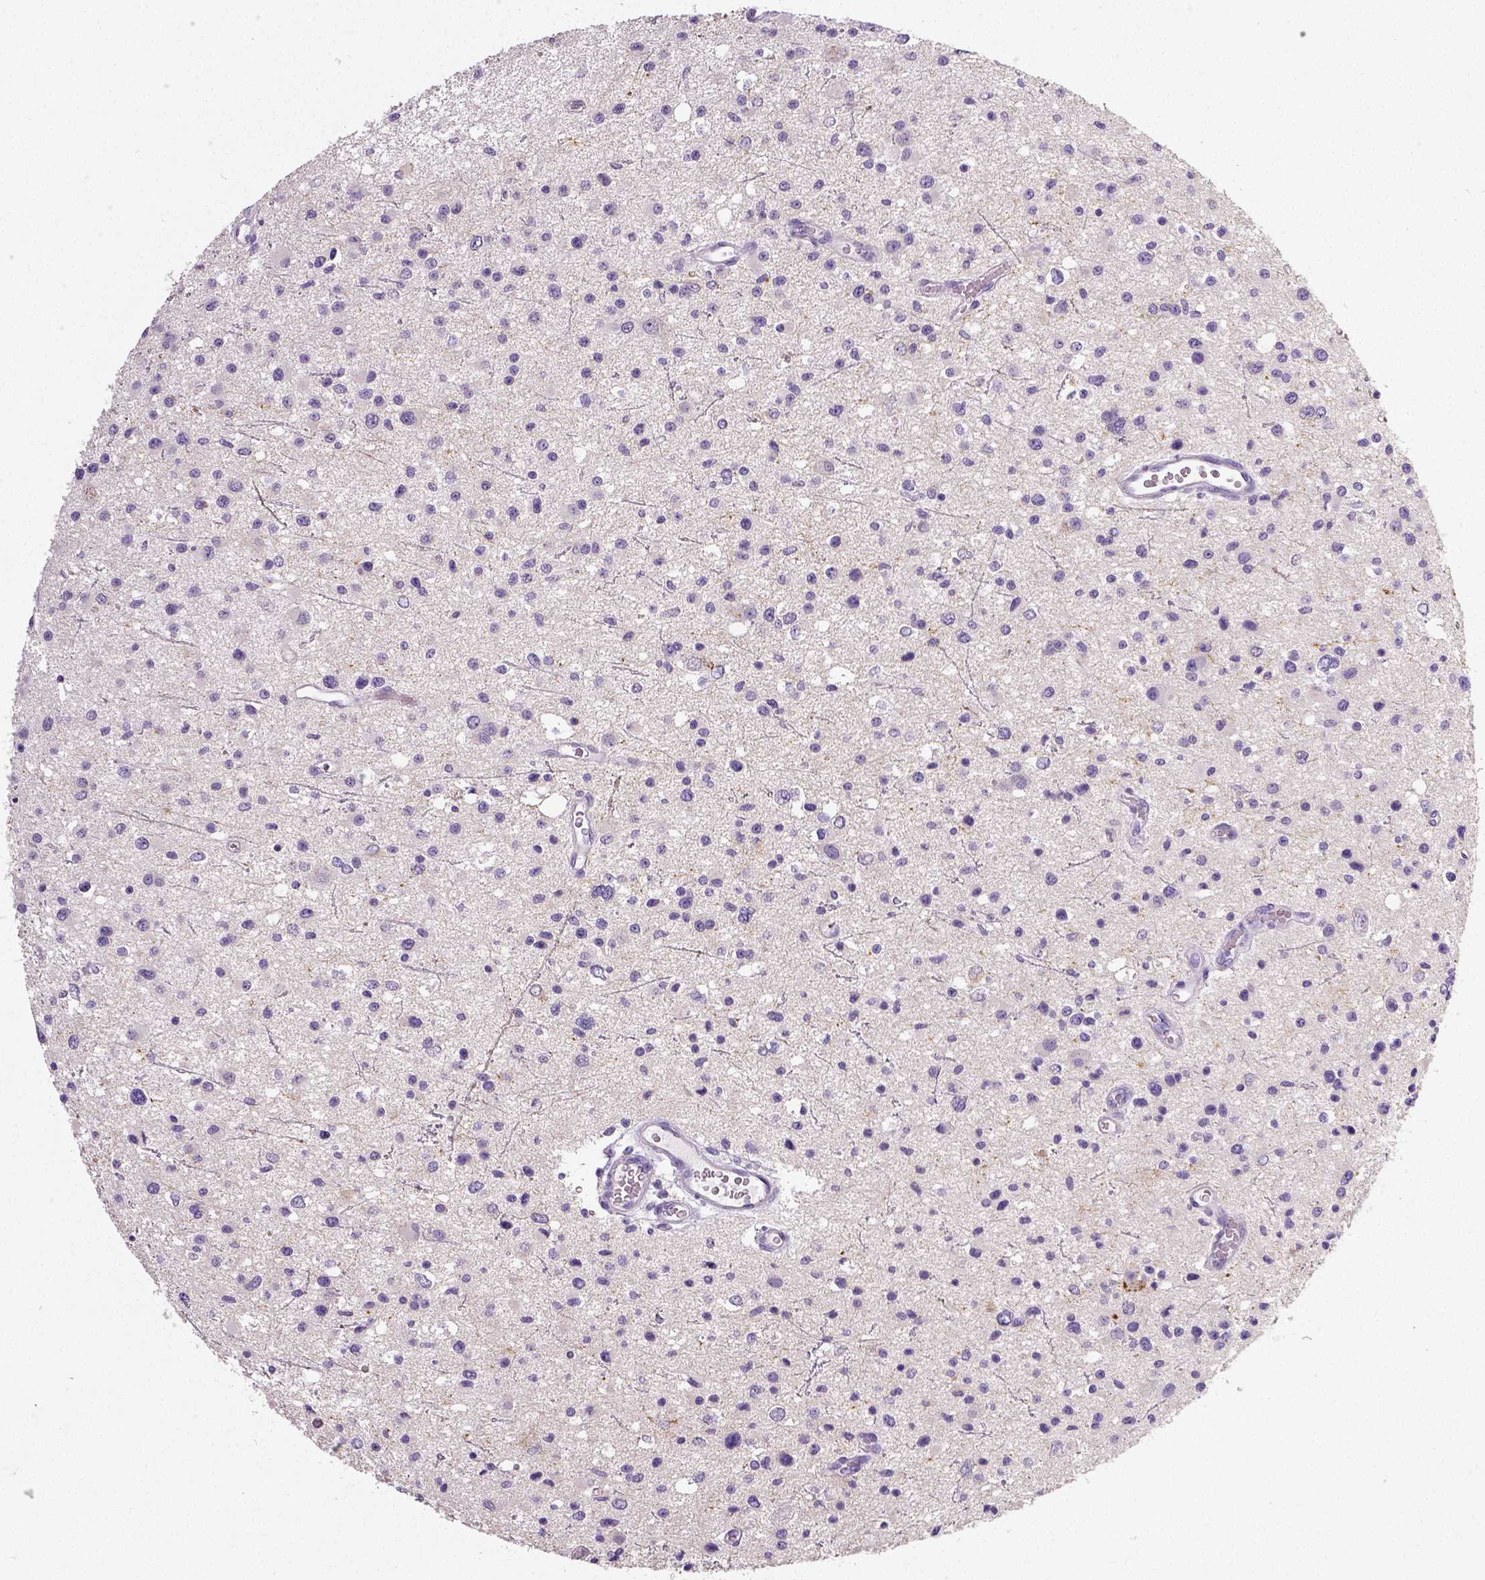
{"staining": {"intensity": "negative", "quantity": "none", "location": "none"}, "tissue": "glioma", "cell_type": "Tumor cells", "image_type": "cancer", "snomed": [{"axis": "morphology", "description": "Glioma, malignant, Low grade"}, {"axis": "topography", "description": "Brain"}], "caption": "The histopathology image reveals no staining of tumor cells in malignant glioma (low-grade).", "gene": "NECAB2", "patient": {"sex": "male", "age": 43}}